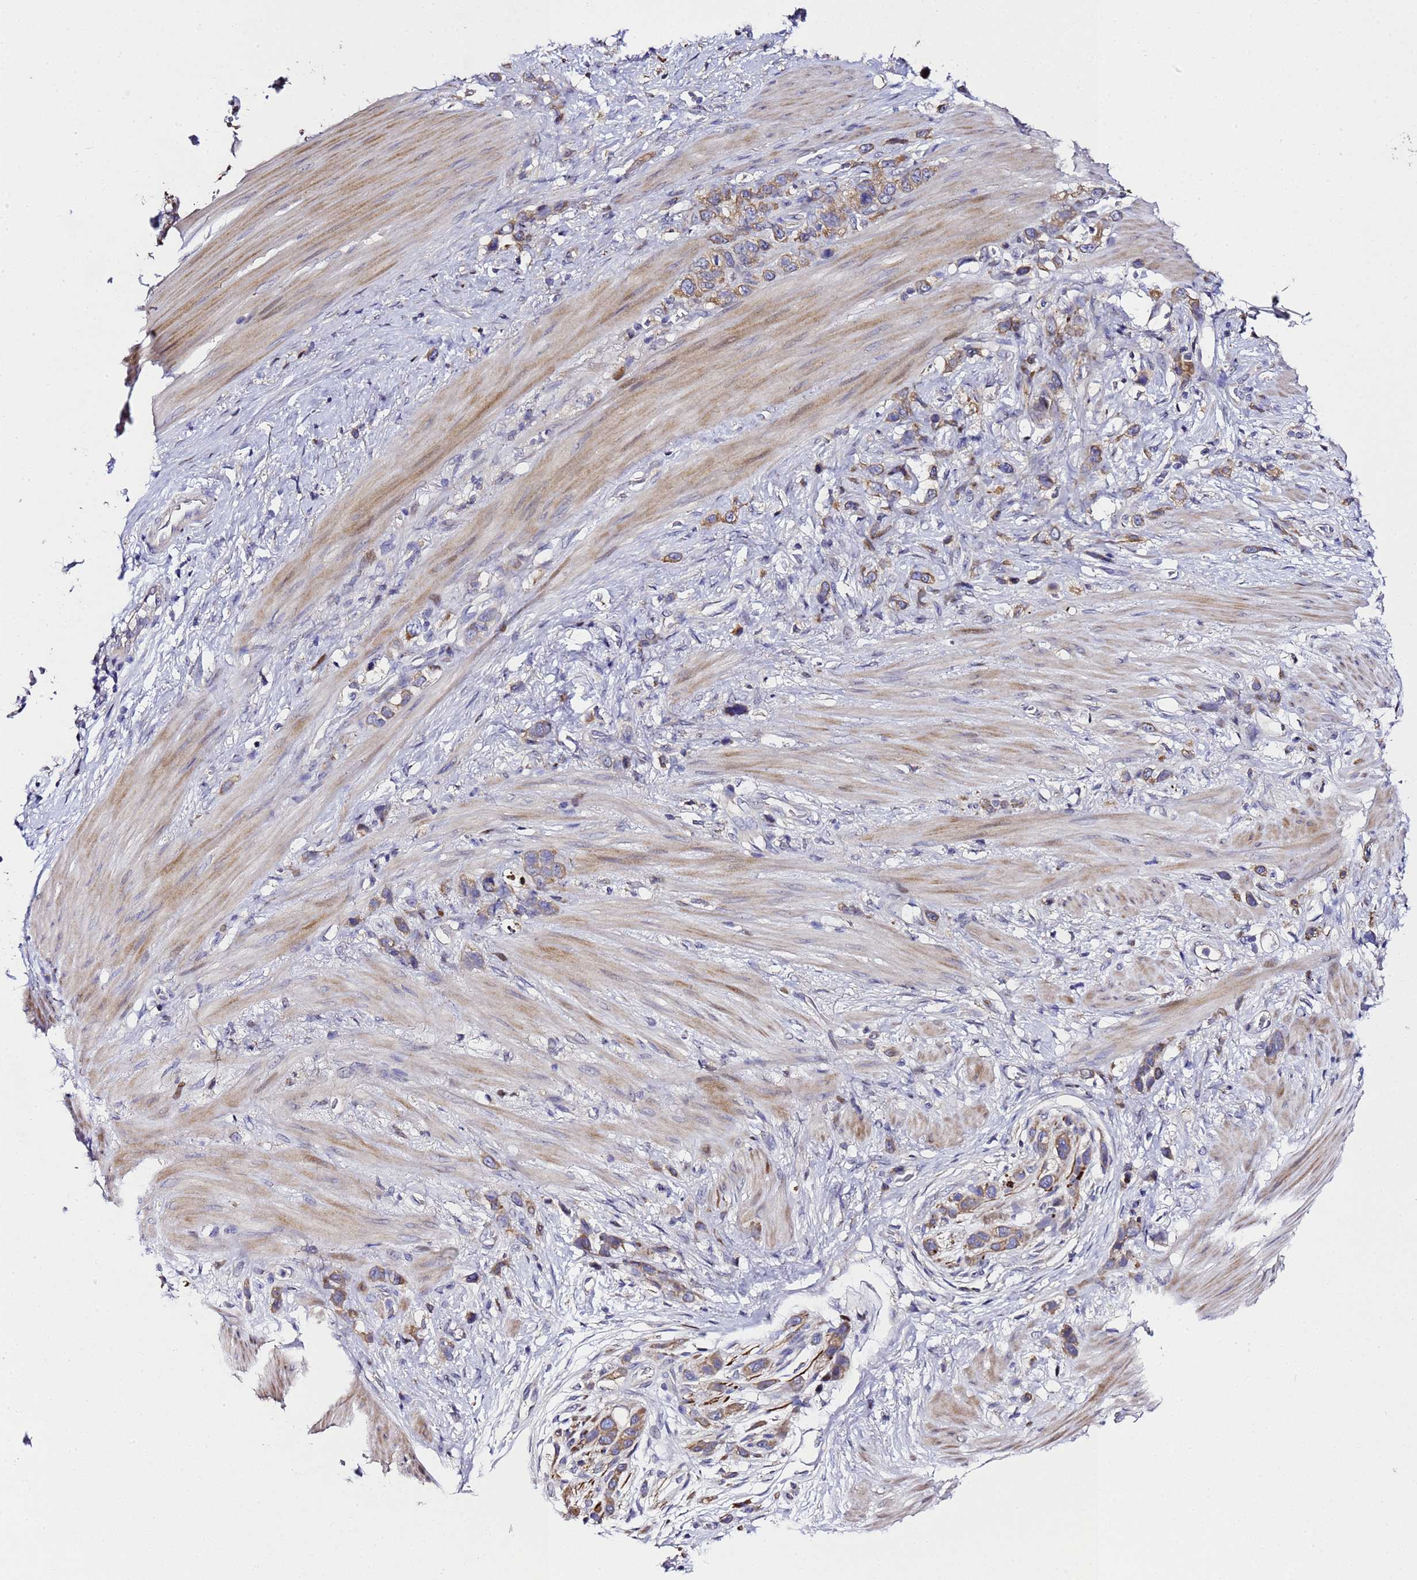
{"staining": {"intensity": "moderate", "quantity": ">75%", "location": "cytoplasmic/membranous"}, "tissue": "stomach cancer", "cell_type": "Tumor cells", "image_type": "cancer", "snomed": [{"axis": "morphology", "description": "Adenocarcinoma, NOS"}, {"axis": "morphology", "description": "Adenocarcinoma, High grade"}, {"axis": "topography", "description": "Stomach, upper"}, {"axis": "topography", "description": "Stomach, lower"}], "caption": "Tumor cells exhibit moderate cytoplasmic/membranous expression in approximately >75% of cells in stomach adenocarcinoma. (DAB IHC with brightfield microscopy, high magnification).", "gene": "ALG3", "patient": {"sex": "female", "age": 65}}